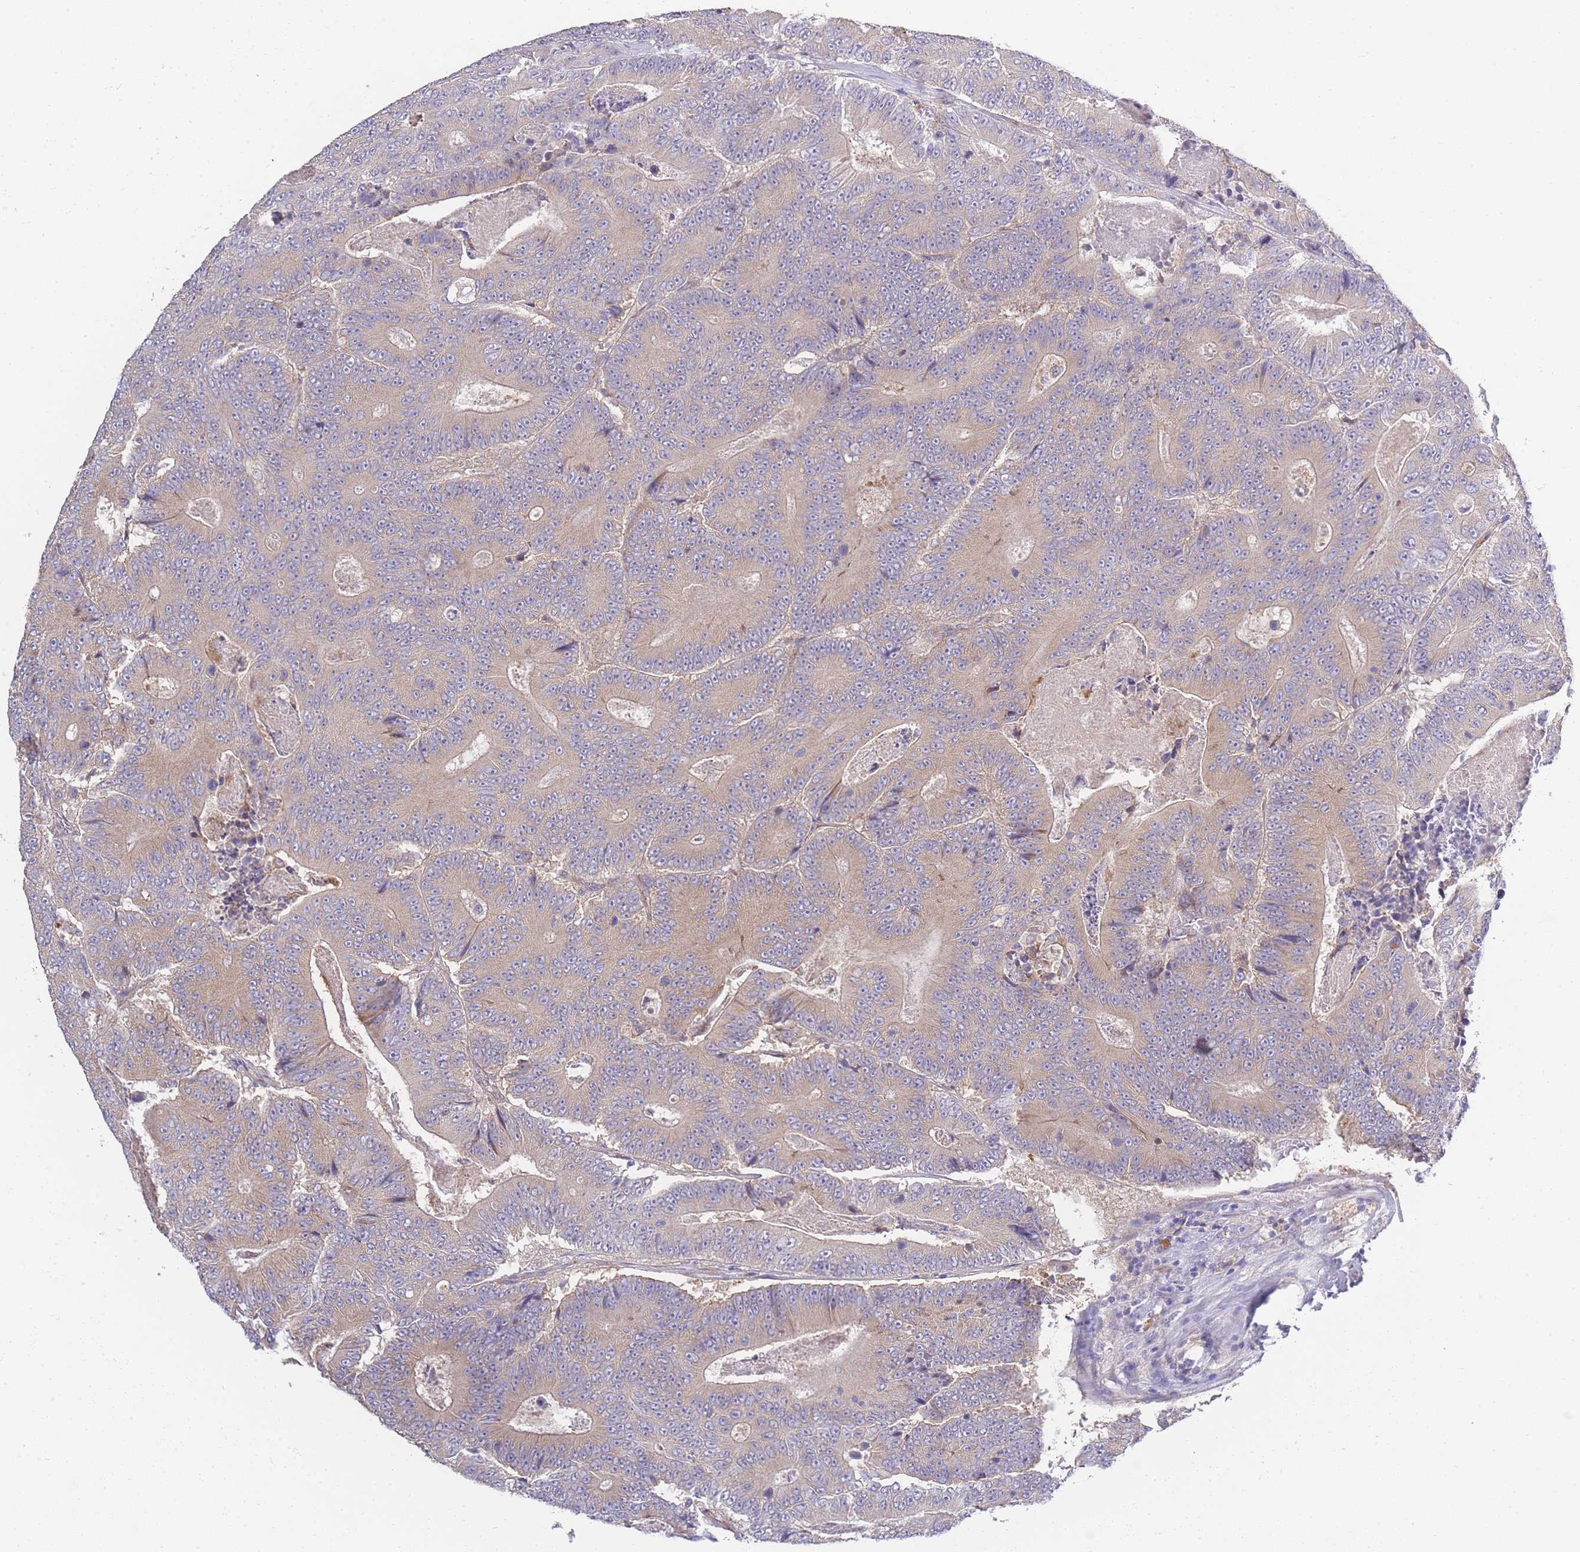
{"staining": {"intensity": "weak", "quantity": ">75%", "location": "cytoplasmic/membranous"}, "tissue": "colorectal cancer", "cell_type": "Tumor cells", "image_type": "cancer", "snomed": [{"axis": "morphology", "description": "Adenocarcinoma, NOS"}, {"axis": "topography", "description": "Colon"}], "caption": "Colorectal adenocarcinoma stained for a protein (brown) shows weak cytoplasmic/membranous positive expression in about >75% of tumor cells.", "gene": "BEX1", "patient": {"sex": "male", "age": 83}}